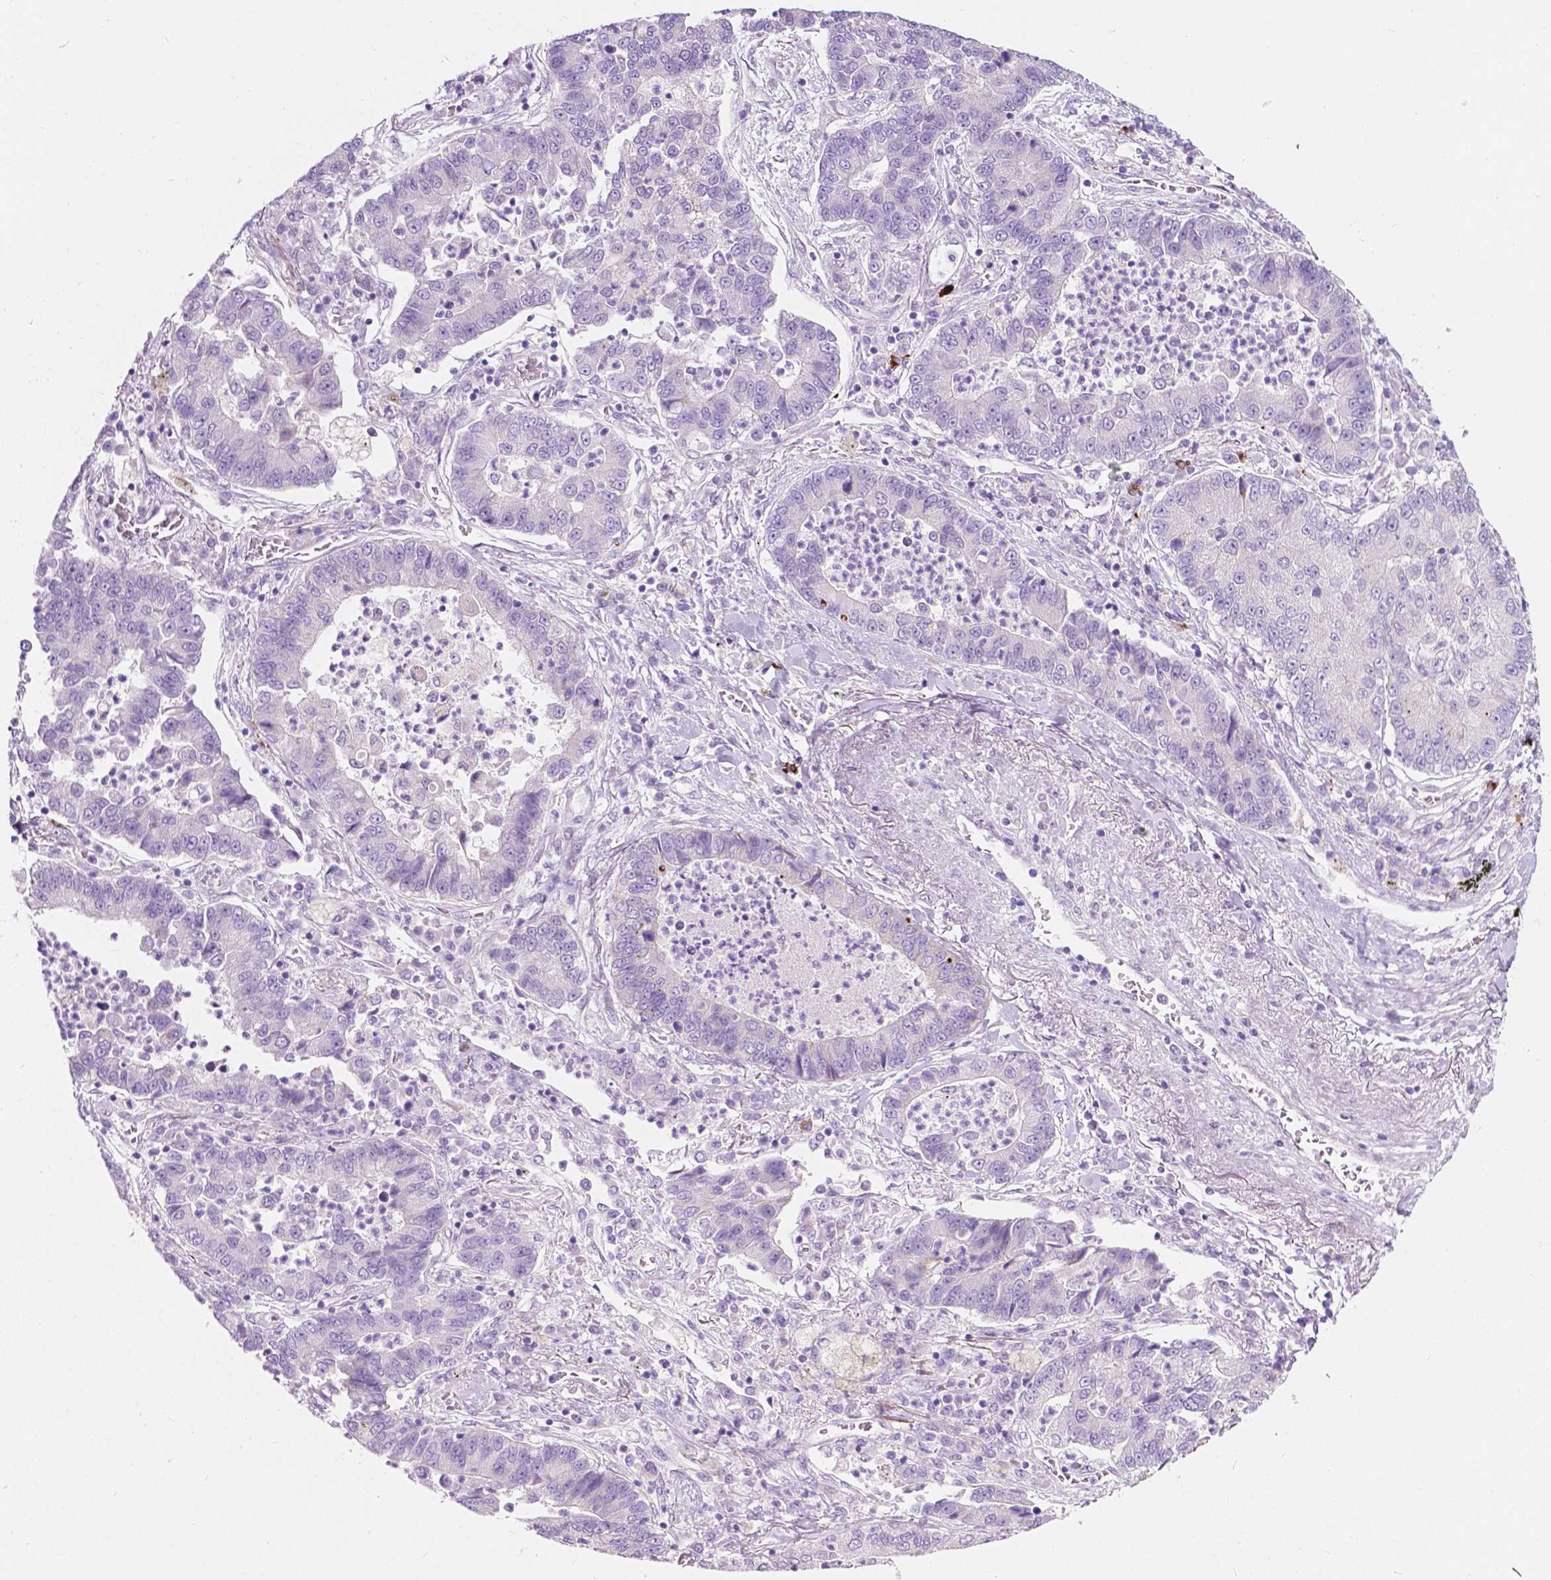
{"staining": {"intensity": "negative", "quantity": "none", "location": "none"}, "tissue": "lung cancer", "cell_type": "Tumor cells", "image_type": "cancer", "snomed": [{"axis": "morphology", "description": "Adenocarcinoma, NOS"}, {"axis": "topography", "description": "Lung"}], "caption": "Tumor cells are negative for brown protein staining in lung cancer (adenocarcinoma).", "gene": "NOS1AP", "patient": {"sex": "female", "age": 57}}